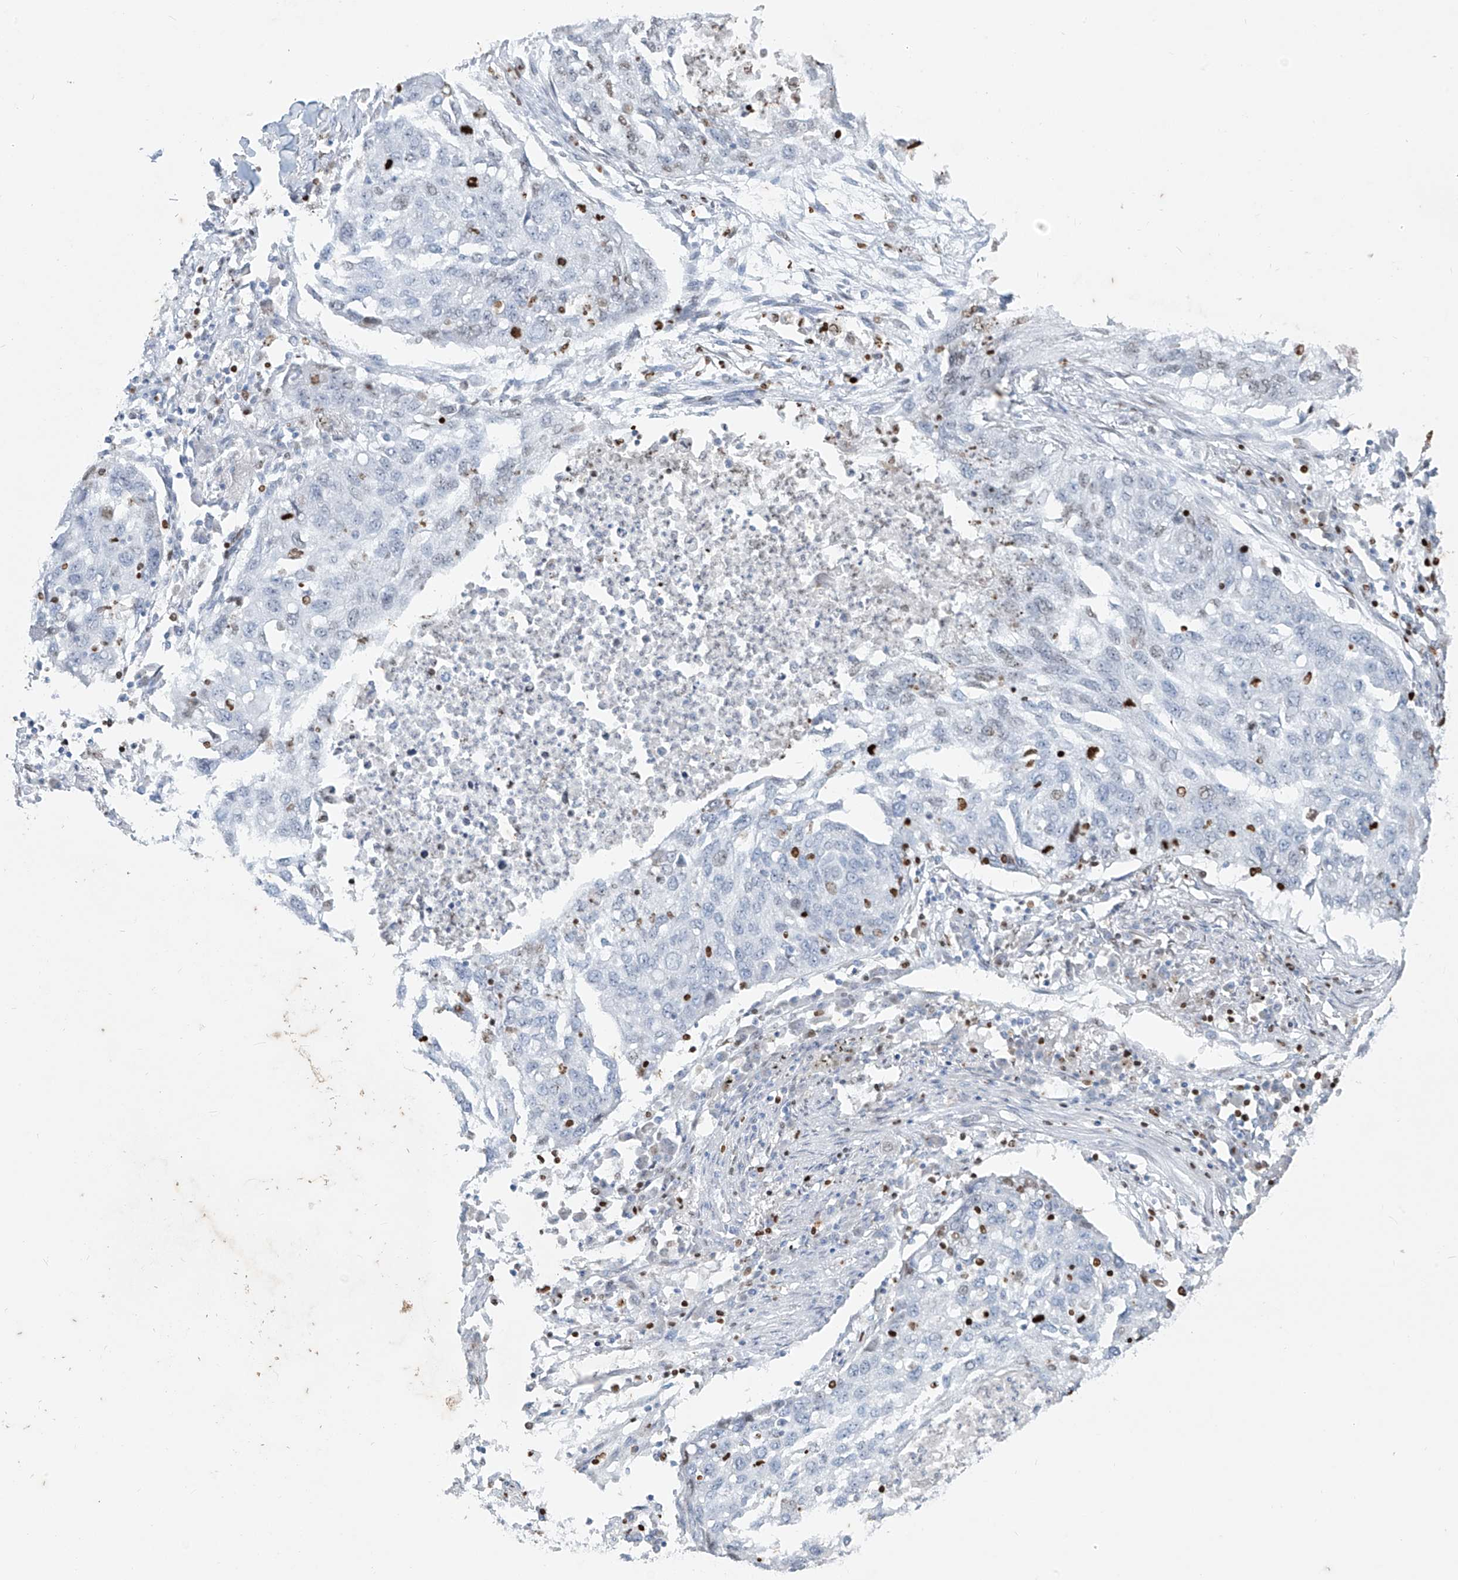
{"staining": {"intensity": "negative", "quantity": "none", "location": "none"}, "tissue": "lung cancer", "cell_type": "Tumor cells", "image_type": "cancer", "snomed": [{"axis": "morphology", "description": "Squamous cell carcinoma, NOS"}, {"axis": "topography", "description": "Lung"}], "caption": "High magnification brightfield microscopy of lung cancer stained with DAB (brown) and counterstained with hematoxylin (blue): tumor cells show no significant positivity.", "gene": "CX3CR1", "patient": {"sex": "female", "age": 63}}